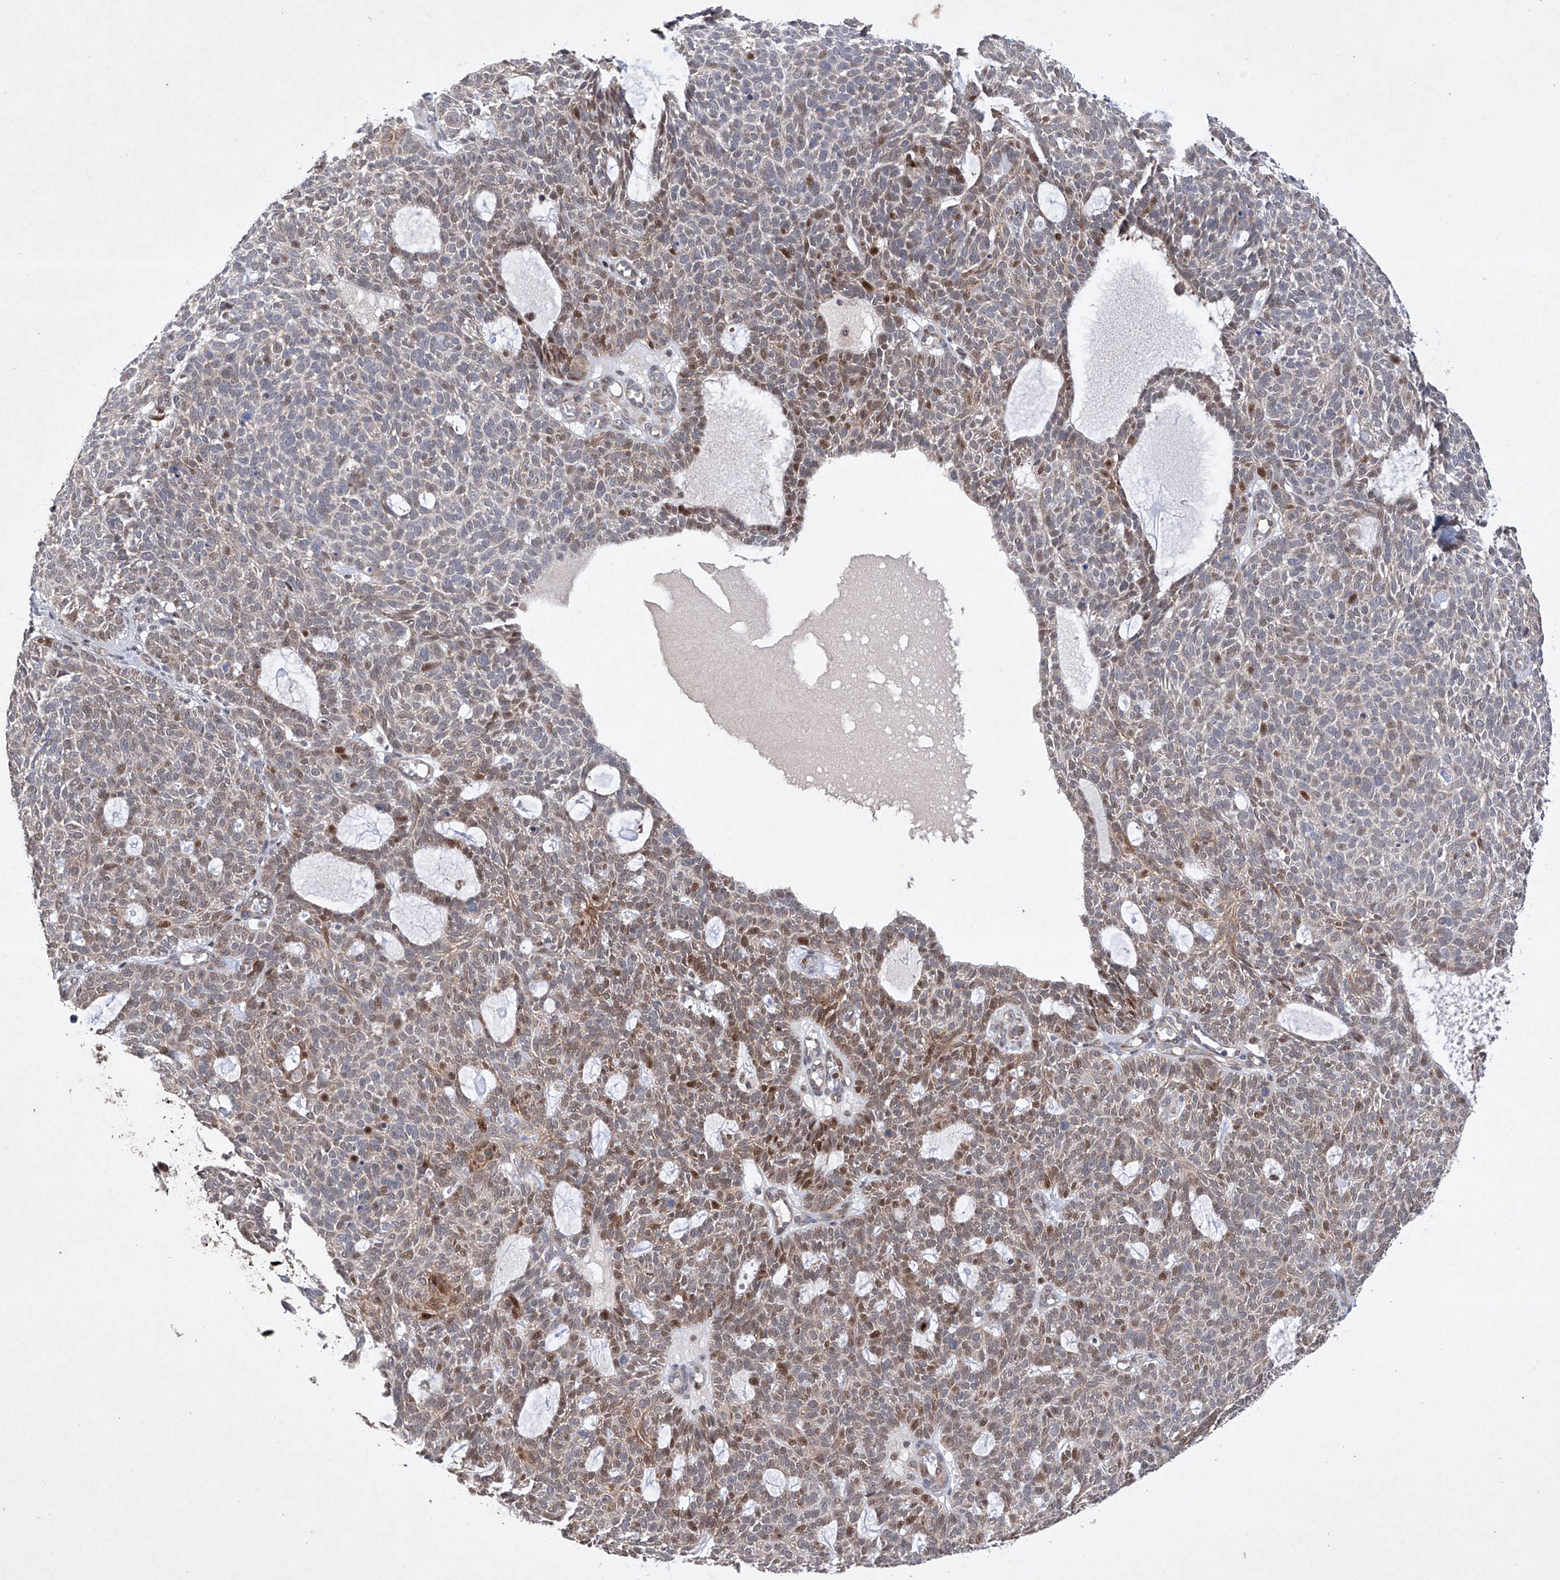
{"staining": {"intensity": "moderate", "quantity": "25%-75%", "location": "cytoplasmic/membranous,nuclear"}, "tissue": "skin cancer", "cell_type": "Tumor cells", "image_type": "cancer", "snomed": [{"axis": "morphology", "description": "Squamous cell carcinoma, NOS"}, {"axis": "topography", "description": "Skin"}], "caption": "Protein expression by IHC demonstrates moderate cytoplasmic/membranous and nuclear expression in approximately 25%-75% of tumor cells in skin cancer (squamous cell carcinoma).", "gene": "AFG1L", "patient": {"sex": "female", "age": 90}}